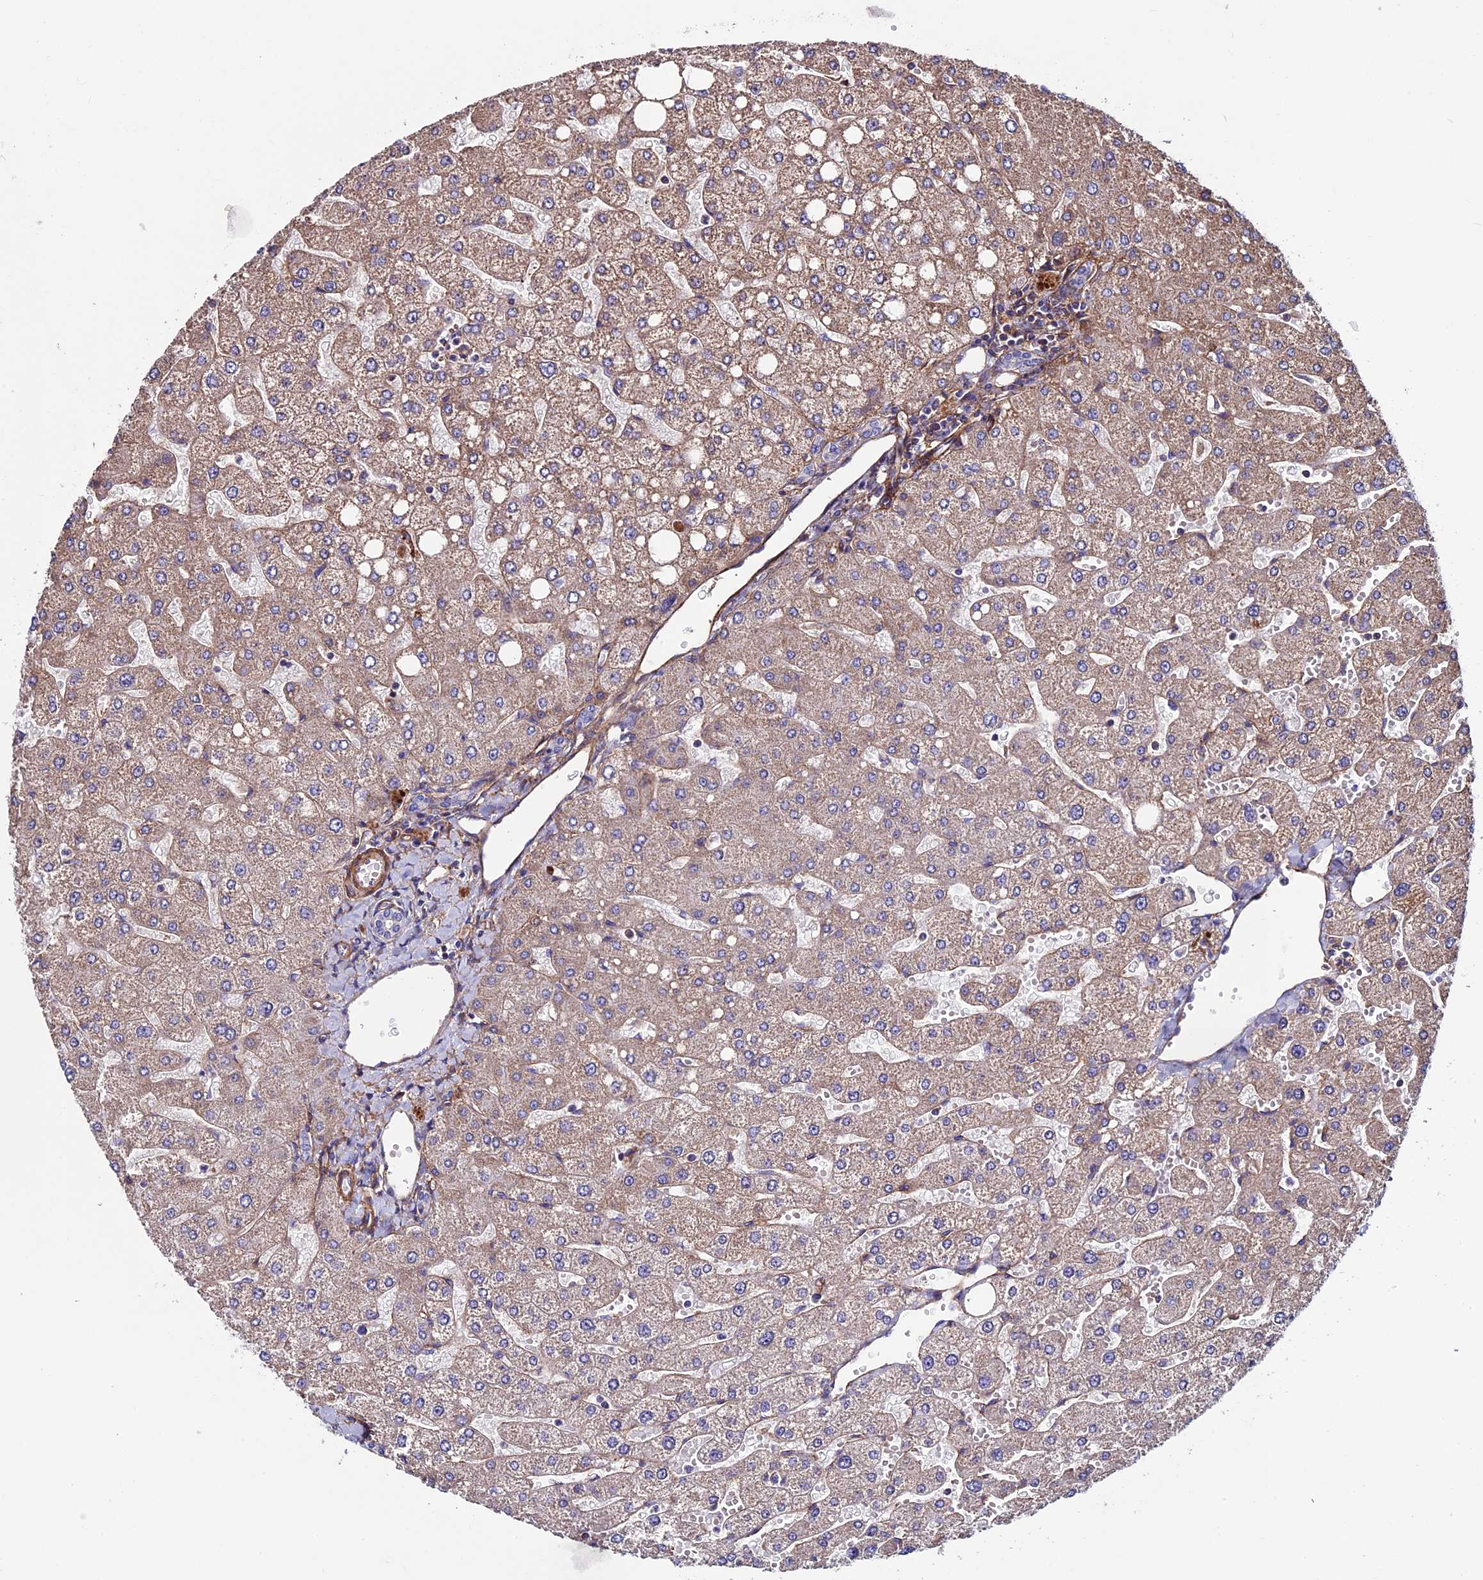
{"staining": {"intensity": "negative", "quantity": "none", "location": "none"}, "tissue": "liver", "cell_type": "Cholangiocytes", "image_type": "normal", "snomed": [{"axis": "morphology", "description": "Normal tissue, NOS"}, {"axis": "topography", "description": "Liver"}], "caption": "IHC histopathology image of normal human liver stained for a protein (brown), which exhibits no expression in cholangiocytes.", "gene": "EVA1B", "patient": {"sex": "male", "age": 55}}